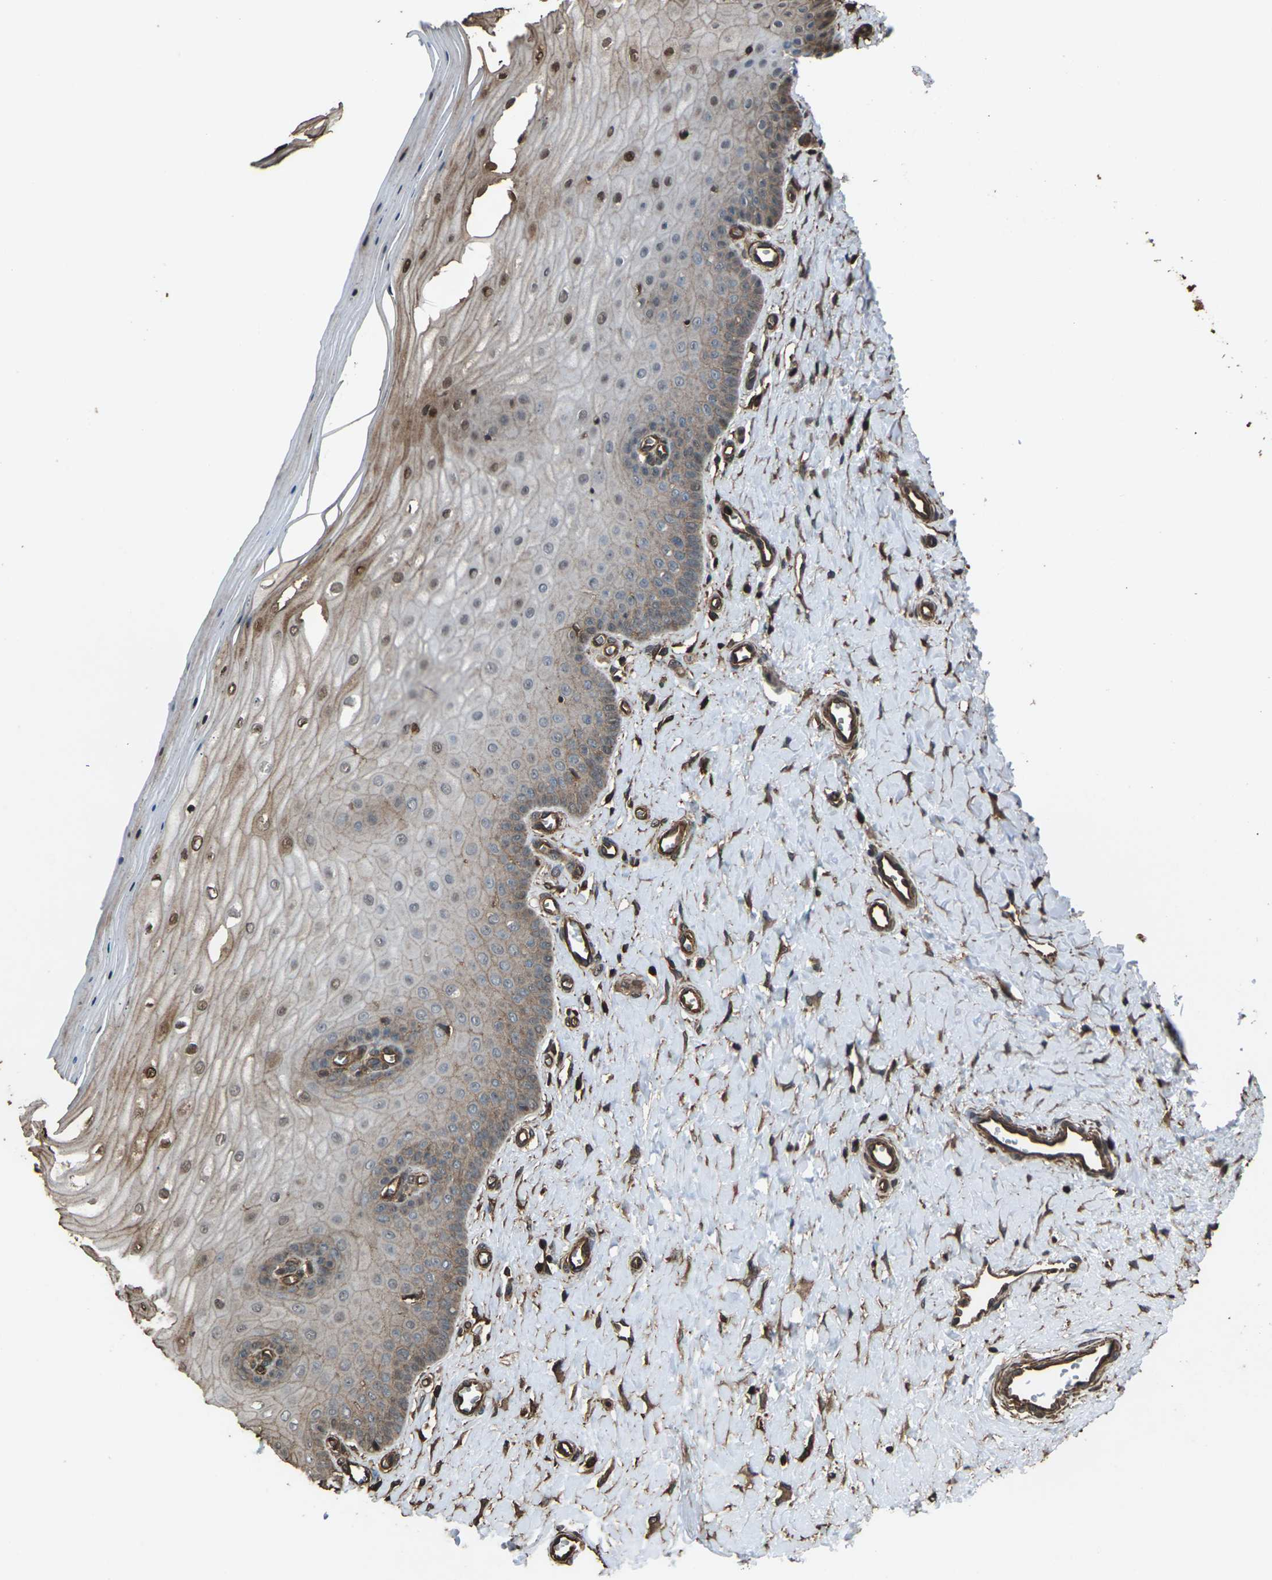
{"staining": {"intensity": "moderate", "quantity": ">75%", "location": "cytoplasmic/membranous"}, "tissue": "cervix", "cell_type": "Glandular cells", "image_type": "normal", "snomed": [{"axis": "morphology", "description": "Normal tissue, NOS"}, {"axis": "topography", "description": "Cervix"}], "caption": "About >75% of glandular cells in unremarkable cervix show moderate cytoplasmic/membranous protein staining as visualized by brown immunohistochemical staining.", "gene": "DHPS", "patient": {"sex": "female", "age": 55}}